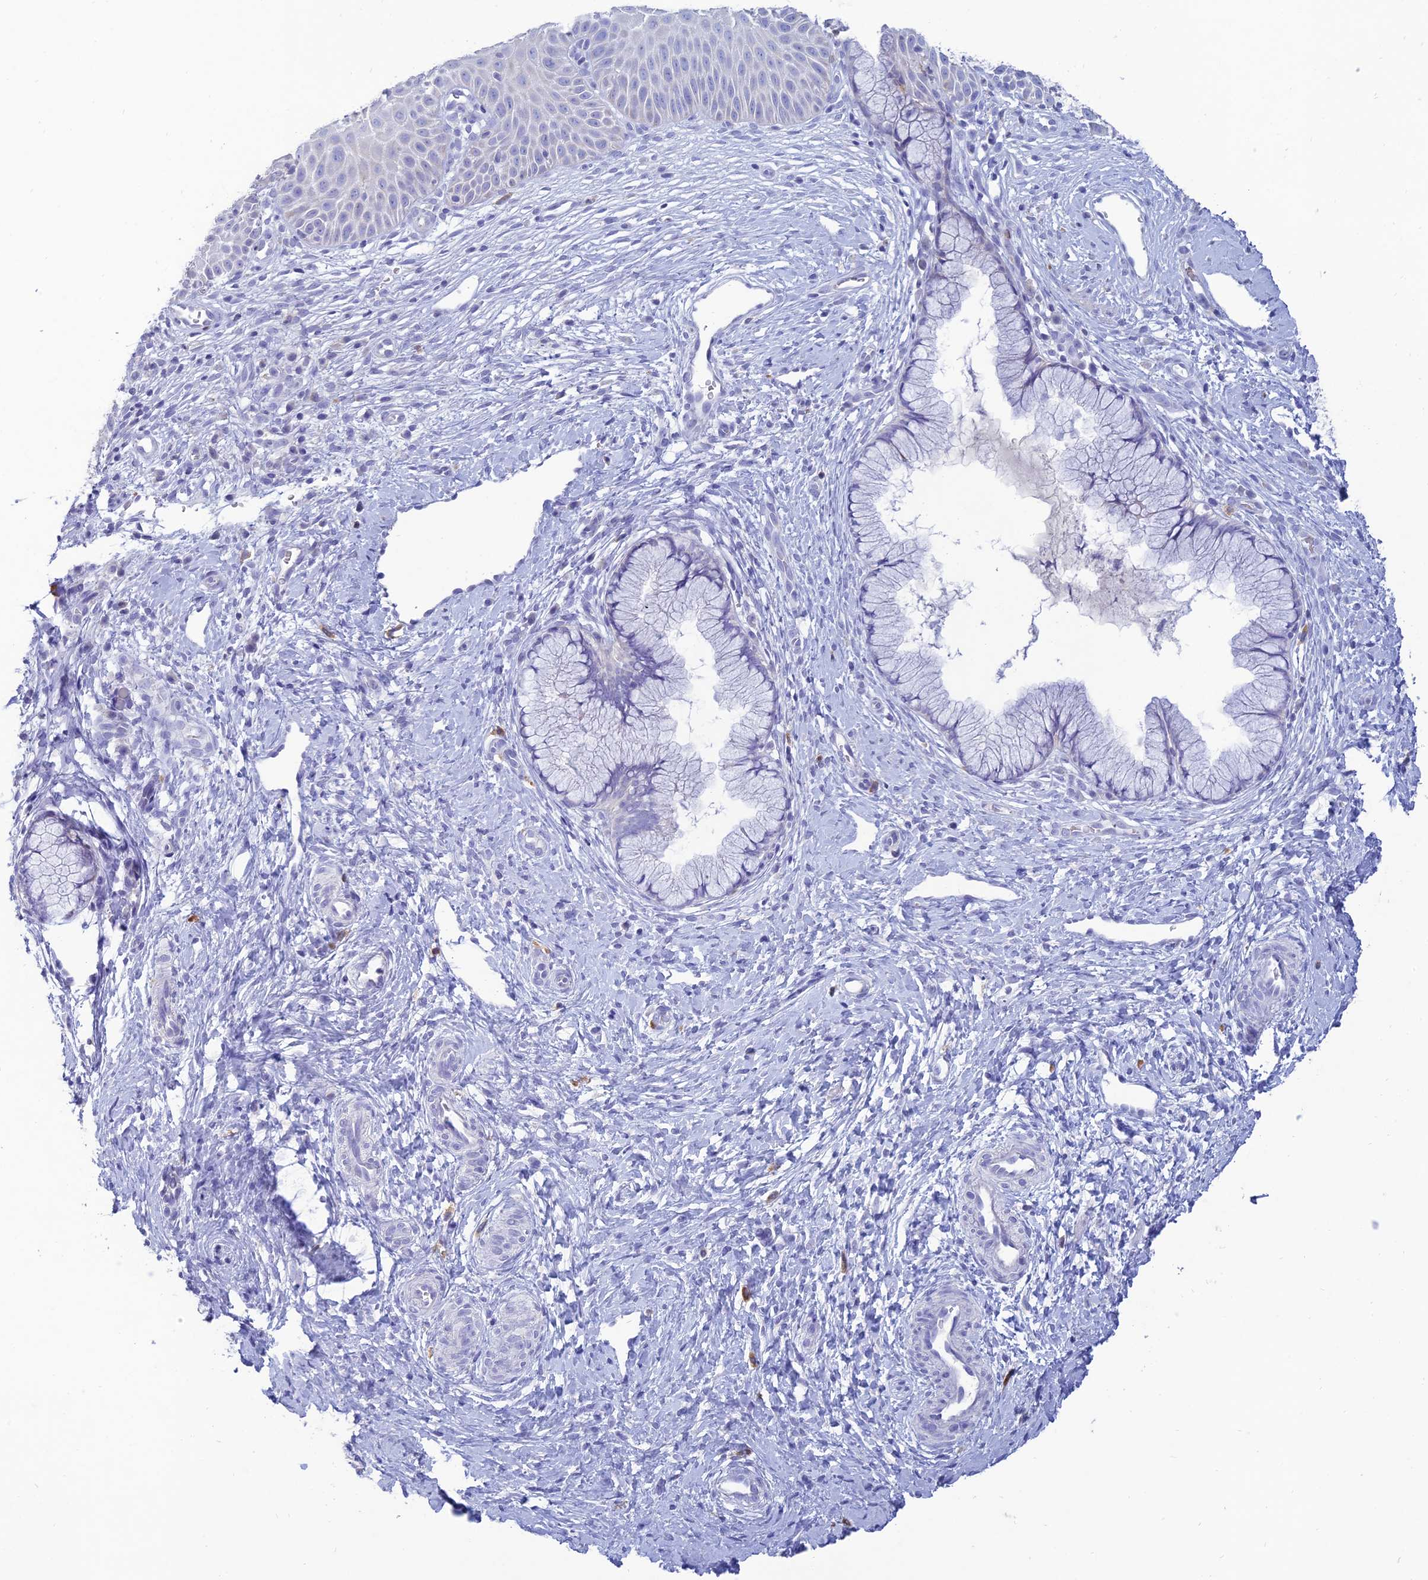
{"staining": {"intensity": "negative", "quantity": "none", "location": "none"}, "tissue": "cervix", "cell_type": "Glandular cells", "image_type": "normal", "snomed": [{"axis": "morphology", "description": "Normal tissue, NOS"}, {"axis": "topography", "description": "Cervix"}], "caption": "High power microscopy image of an immunohistochemistry histopathology image of normal cervix, revealing no significant expression in glandular cells.", "gene": "MAL2", "patient": {"sex": "female", "age": 36}}